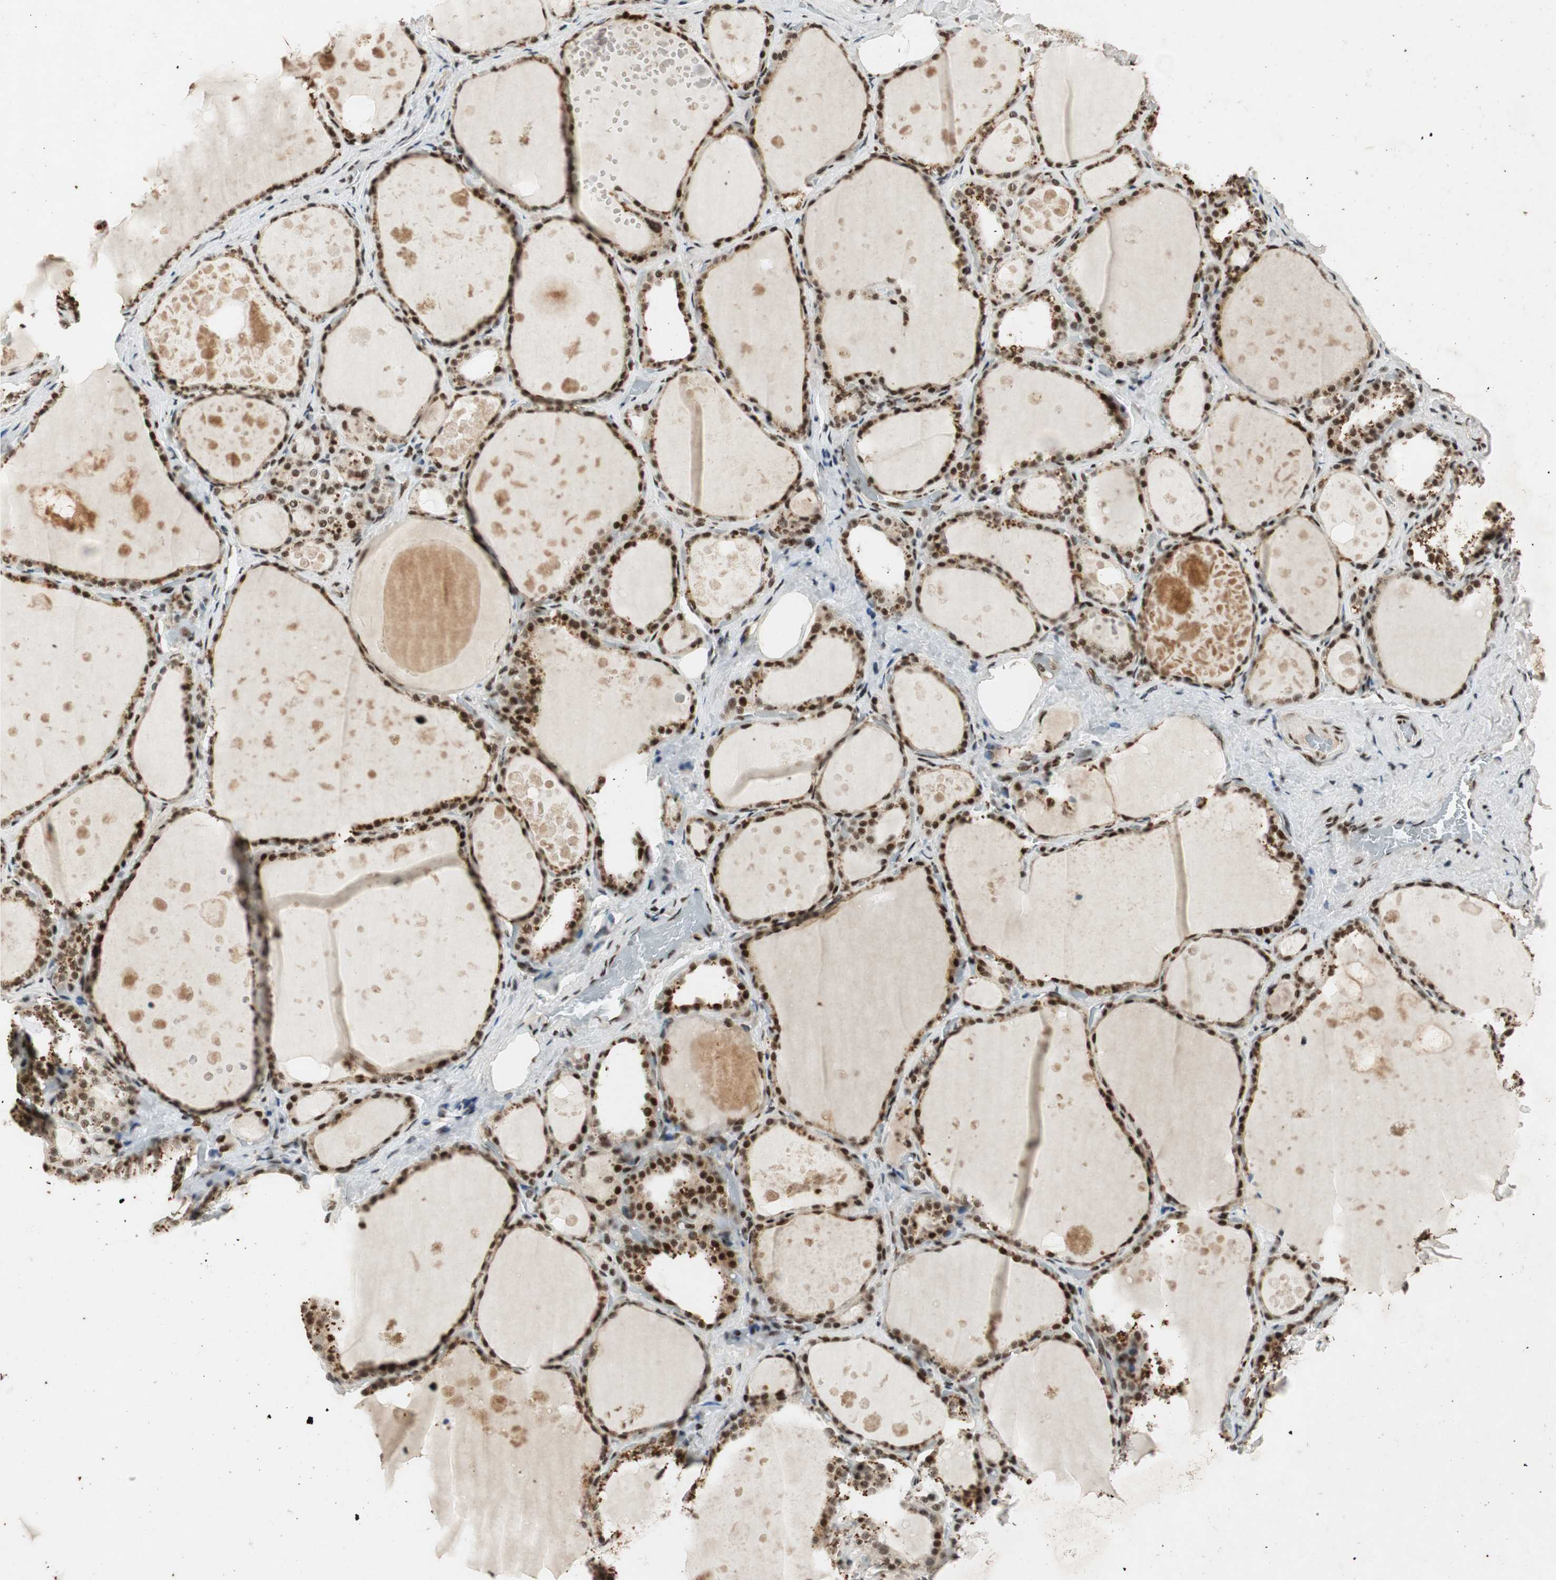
{"staining": {"intensity": "strong", "quantity": ">75%", "location": "nuclear"}, "tissue": "thyroid gland", "cell_type": "Glandular cells", "image_type": "normal", "snomed": [{"axis": "morphology", "description": "Normal tissue, NOS"}, {"axis": "topography", "description": "Thyroid gland"}], "caption": "Immunohistochemistry histopathology image of benign human thyroid gland stained for a protein (brown), which reveals high levels of strong nuclear expression in about >75% of glandular cells.", "gene": "NCBP3", "patient": {"sex": "male", "age": 61}}